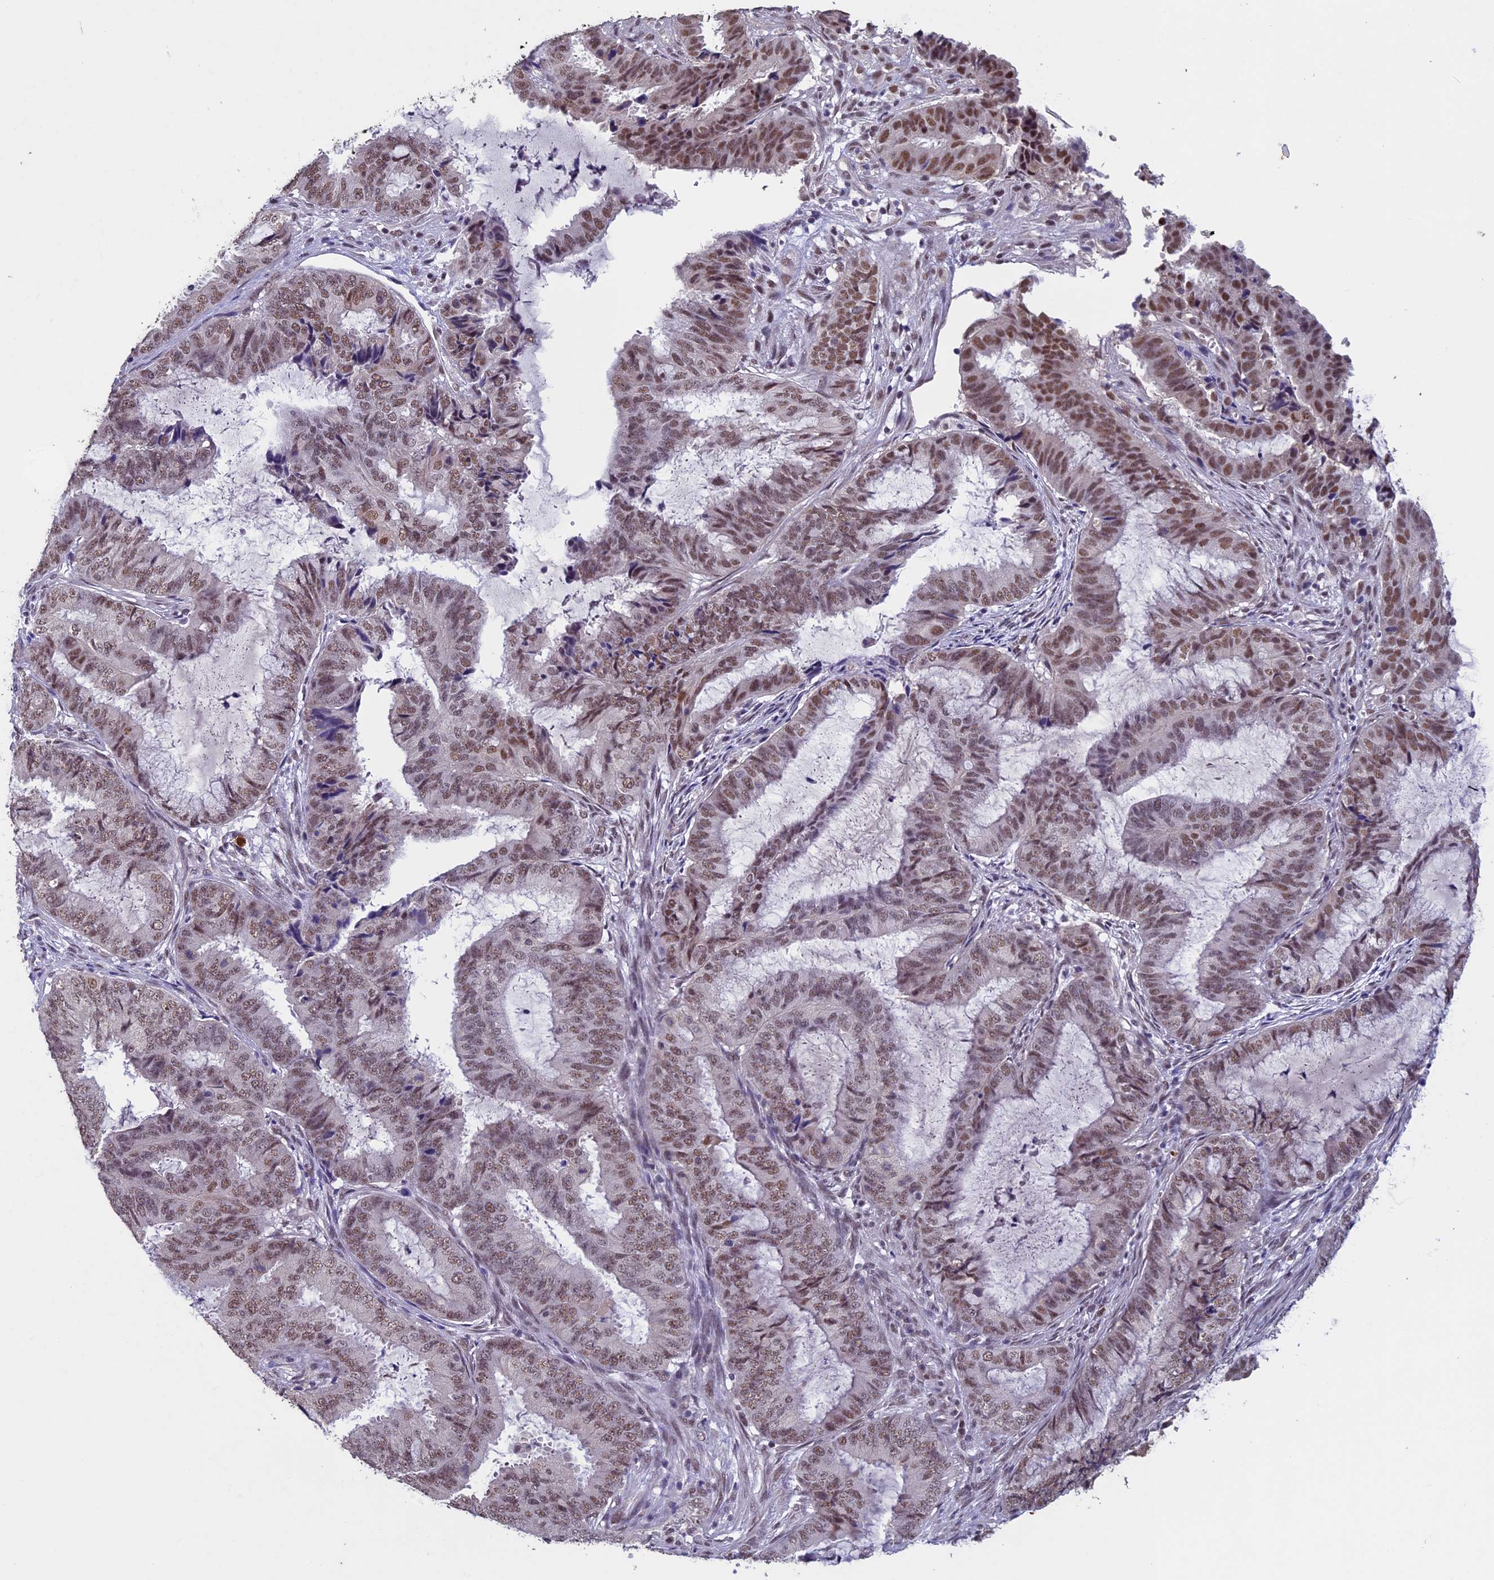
{"staining": {"intensity": "moderate", "quantity": ">75%", "location": "nuclear"}, "tissue": "endometrial cancer", "cell_type": "Tumor cells", "image_type": "cancer", "snomed": [{"axis": "morphology", "description": "Adenocarcinoma, NOS"}, {"axis": "topography", "description": "Endometrium"}], "caption": "Brown immunohistochemical staining in endometrial cancer reveals moderate nuclear staining in about >75% of tumor cells.", "gene": "RNF40", "patient": {"sex": "female", "age": 51}}